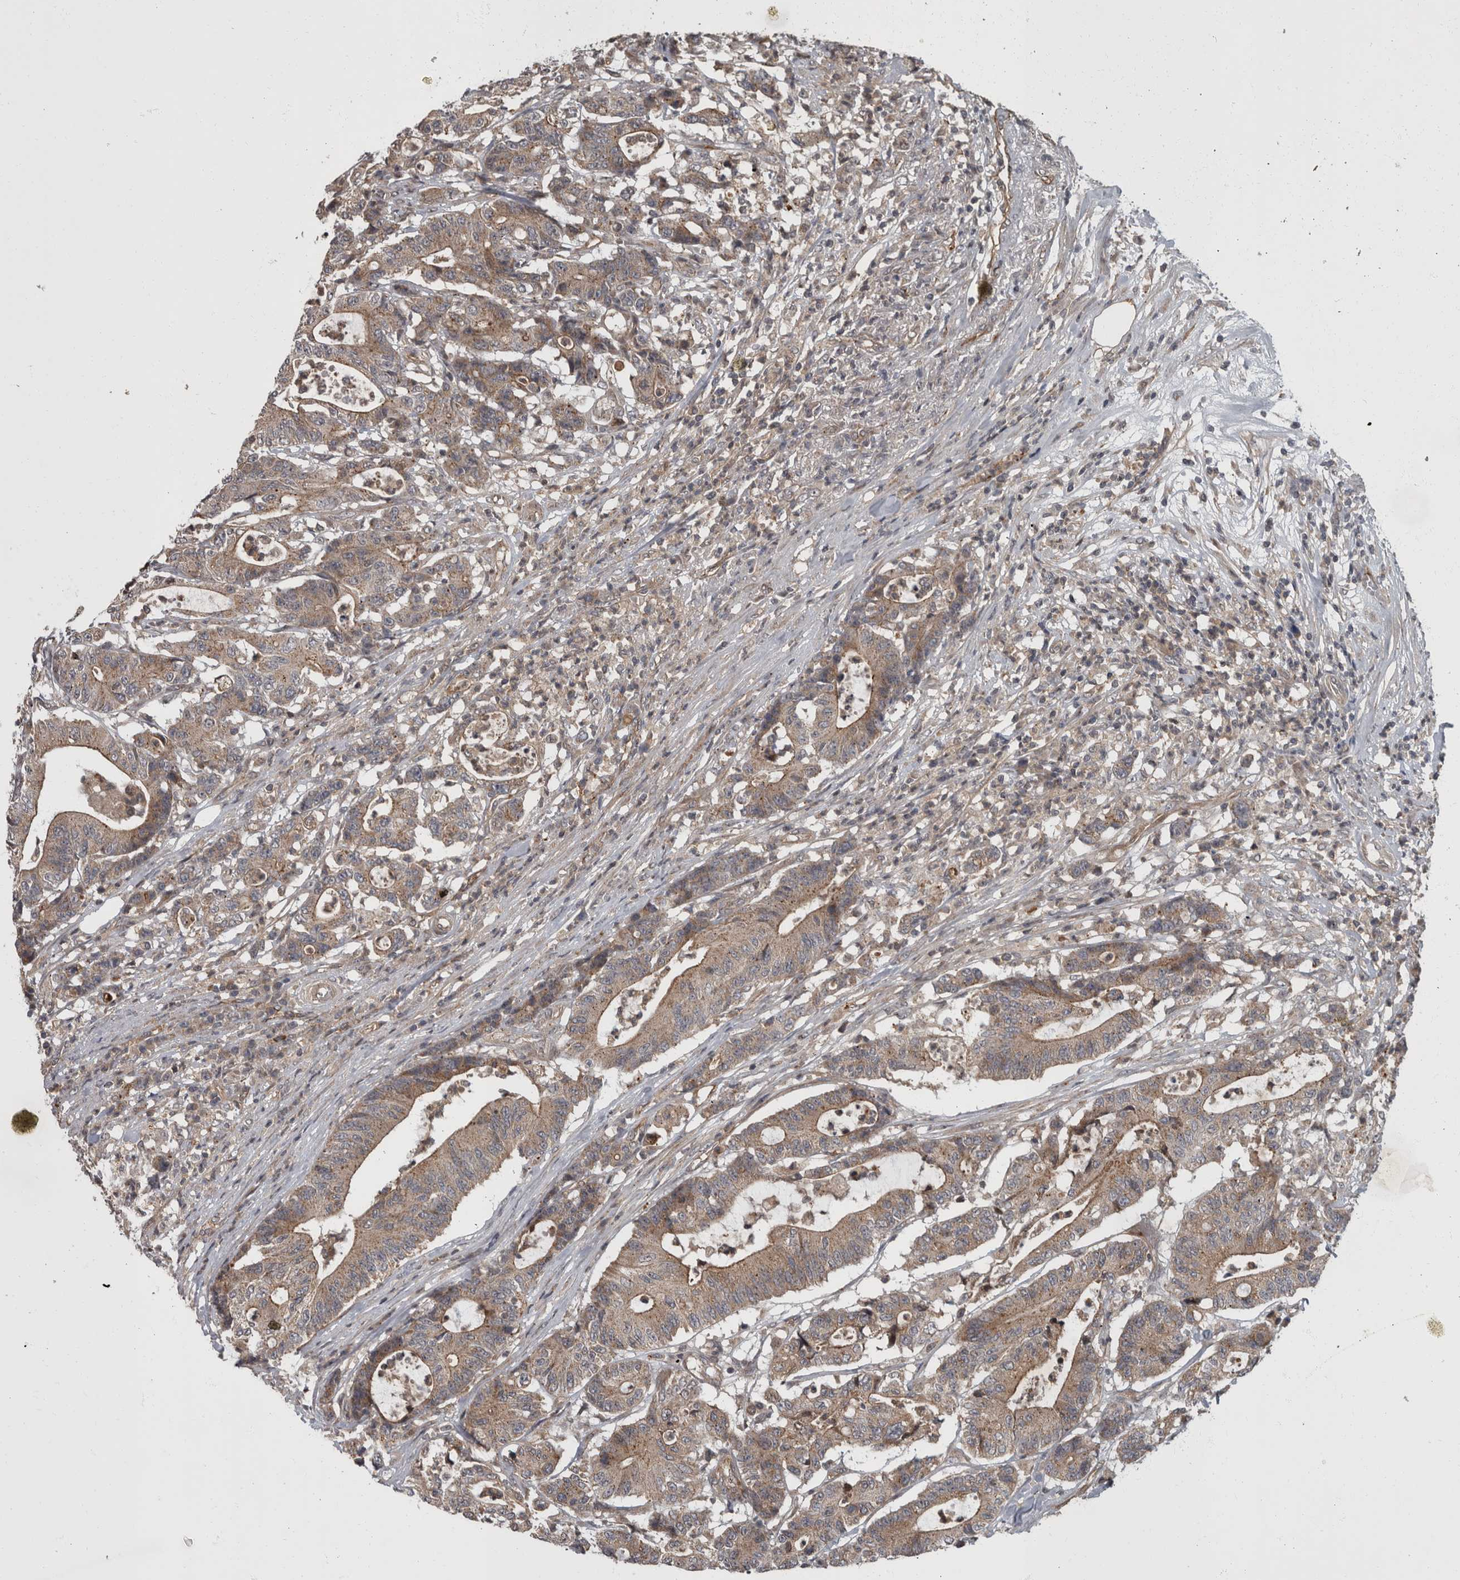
{"staining": {"intensity": "weak", "quantity": ">75%", "location": "cytoplasmic/membranous"}, "tissue": "colorectal cancer", "cell_type": "Tumor cells", "image_type": "cancer", "snomed": [{"axis": "morphology", "description": "Adenocarcinoma, NOS"}, {"axis": "topography", "description": "Colon"}], "caption": "Immunohistochemical staining of colorectal adenocarcinoma reveals low levels of weak cytoplasmic/membranous staining in approximately >75% of tumor cells.", "gene": "VEGFD", "patient": {"sex": "female", "age": 84}}